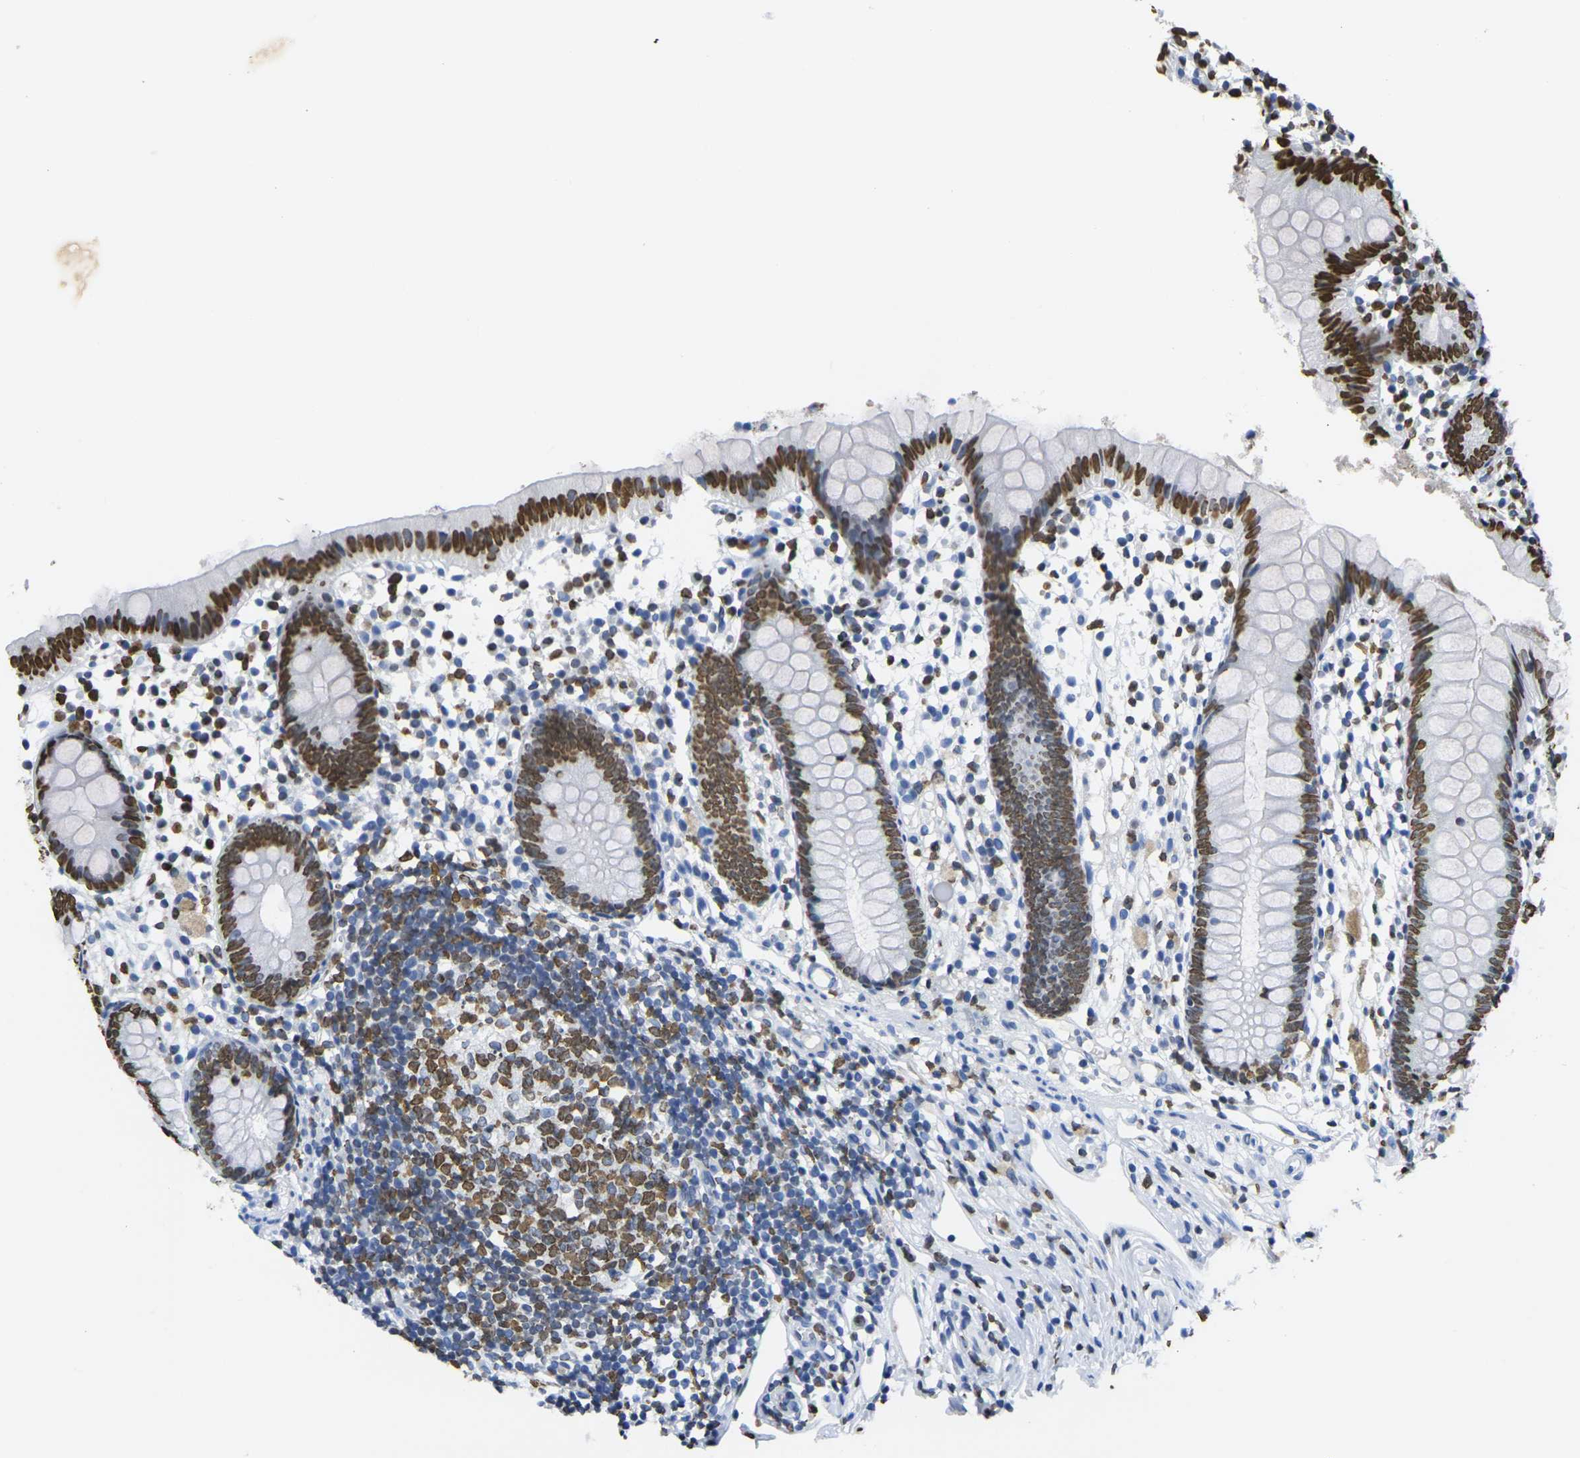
{"staining": {"intensity": "strong", "quantity": ">75%", "location": "nuclear"}, "tissue": "appendix", "cell_type": "Glandular cells", "image_type": "normal", "snomed": [{"axis": "morphology", "description": "Normal tissue, NOS"}, {"axis": "topography", "description": "Appendix"}], "caption": "A brown stain shows strong nuclear expression of a protein in glandular cells of normal human appendix.", "gene": "DRAXIN", "patient": {"sex": "female", "age": 20}}